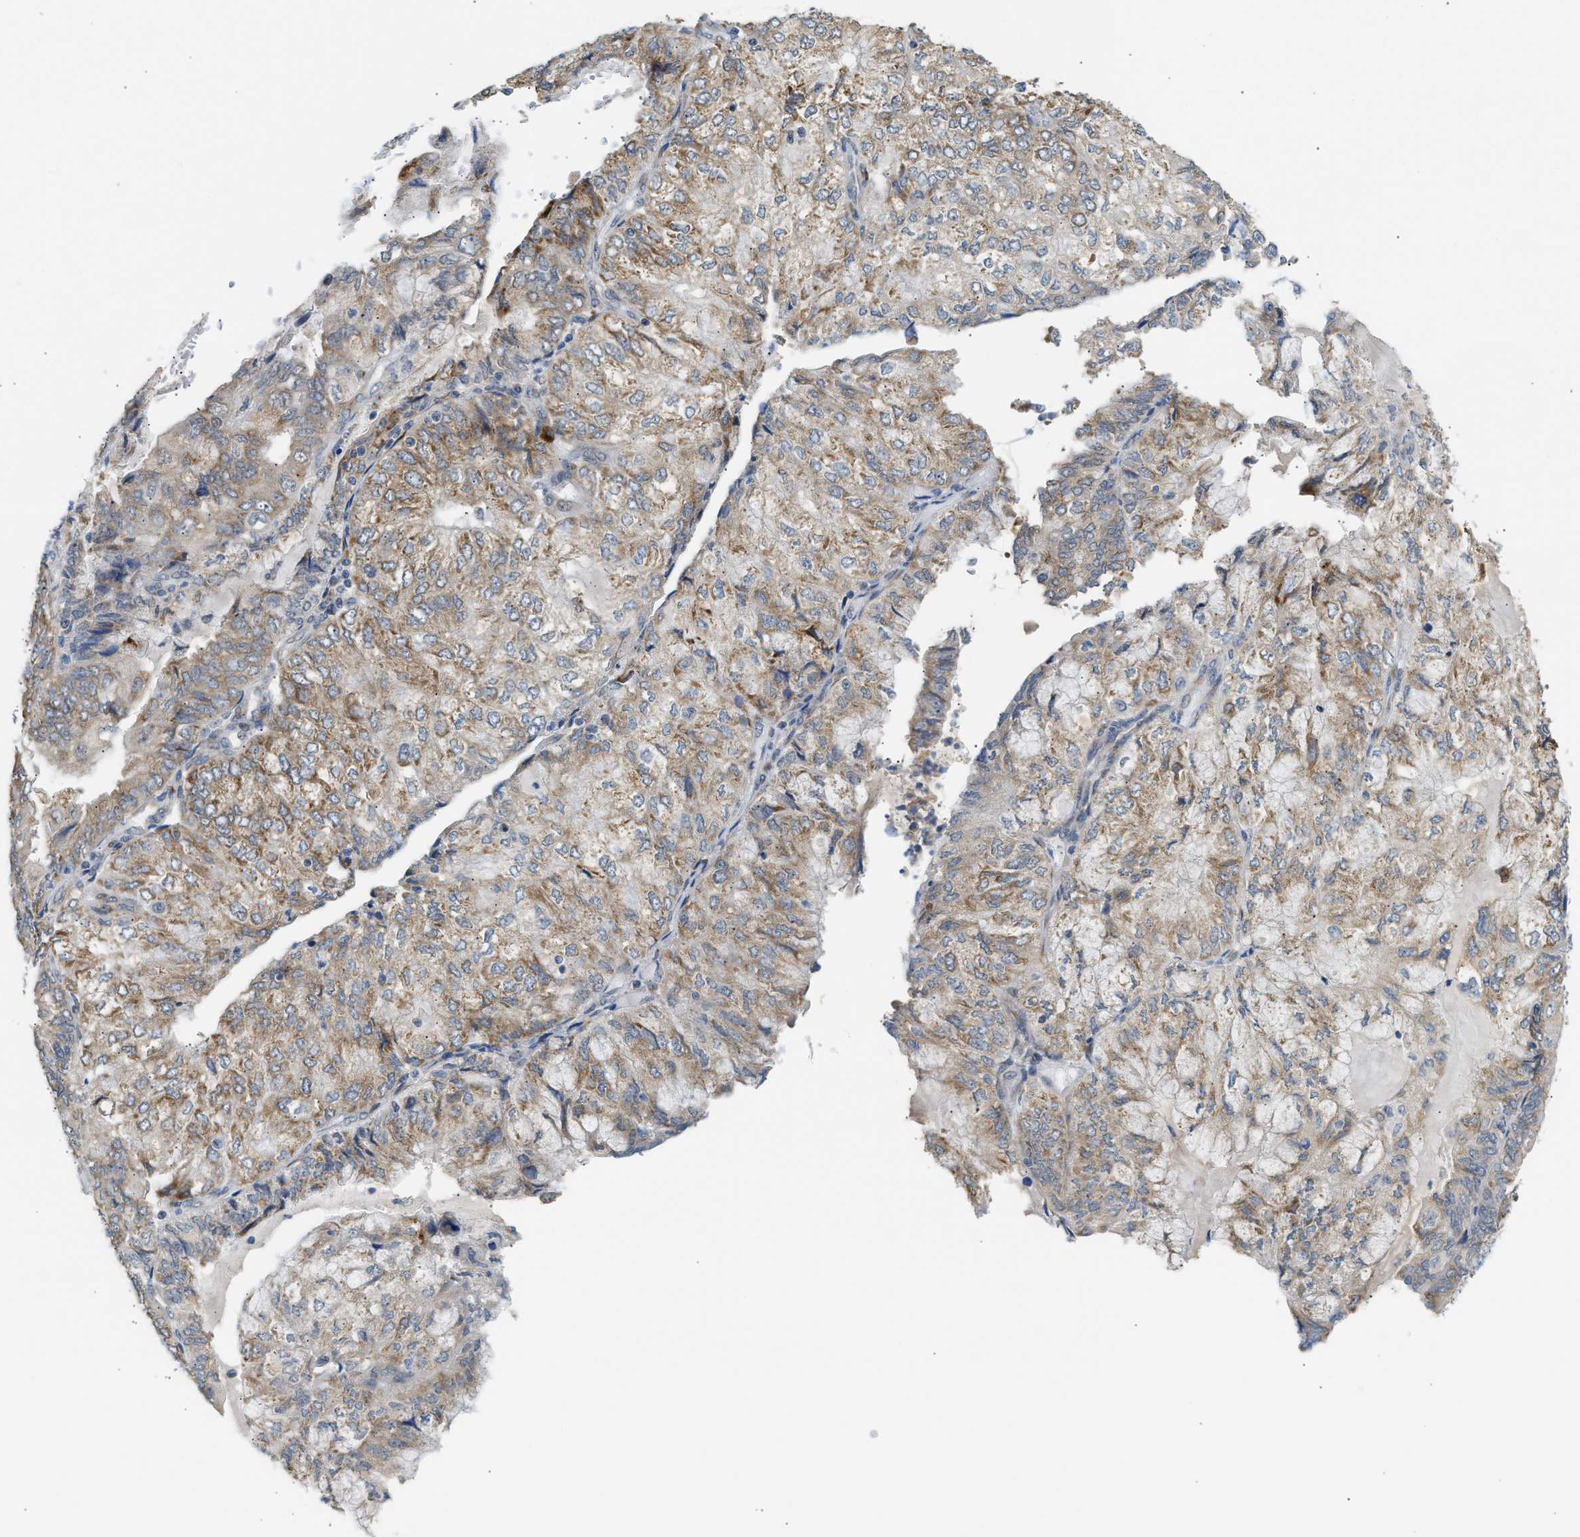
{"staining": {"intensity": "moderate", "quantity": ">75%", "location": "cytoplasmic/membranous"}, "tissue": "endometrial cancer", "cell_type": "Tumor cells", "image_type": "cancer", "snomed": [{"axis": "morphology", "description": "Adenocarcinoma, NOS"}, {"axis": "topography", "description": "Endometrium"}], "caption": "Immunohistochemistry of endometrial adenocarcinoma shows medium levels of moderate cytoplasmic/membranous expression in approximately >75% of tumor cells. The staining was performed using DAB, with brown indicating positive protein expression. Nuclei are stained blue with hematoxylin.", "gene": "KCNC2", "patient": {"sex": "female", "age": 81}}